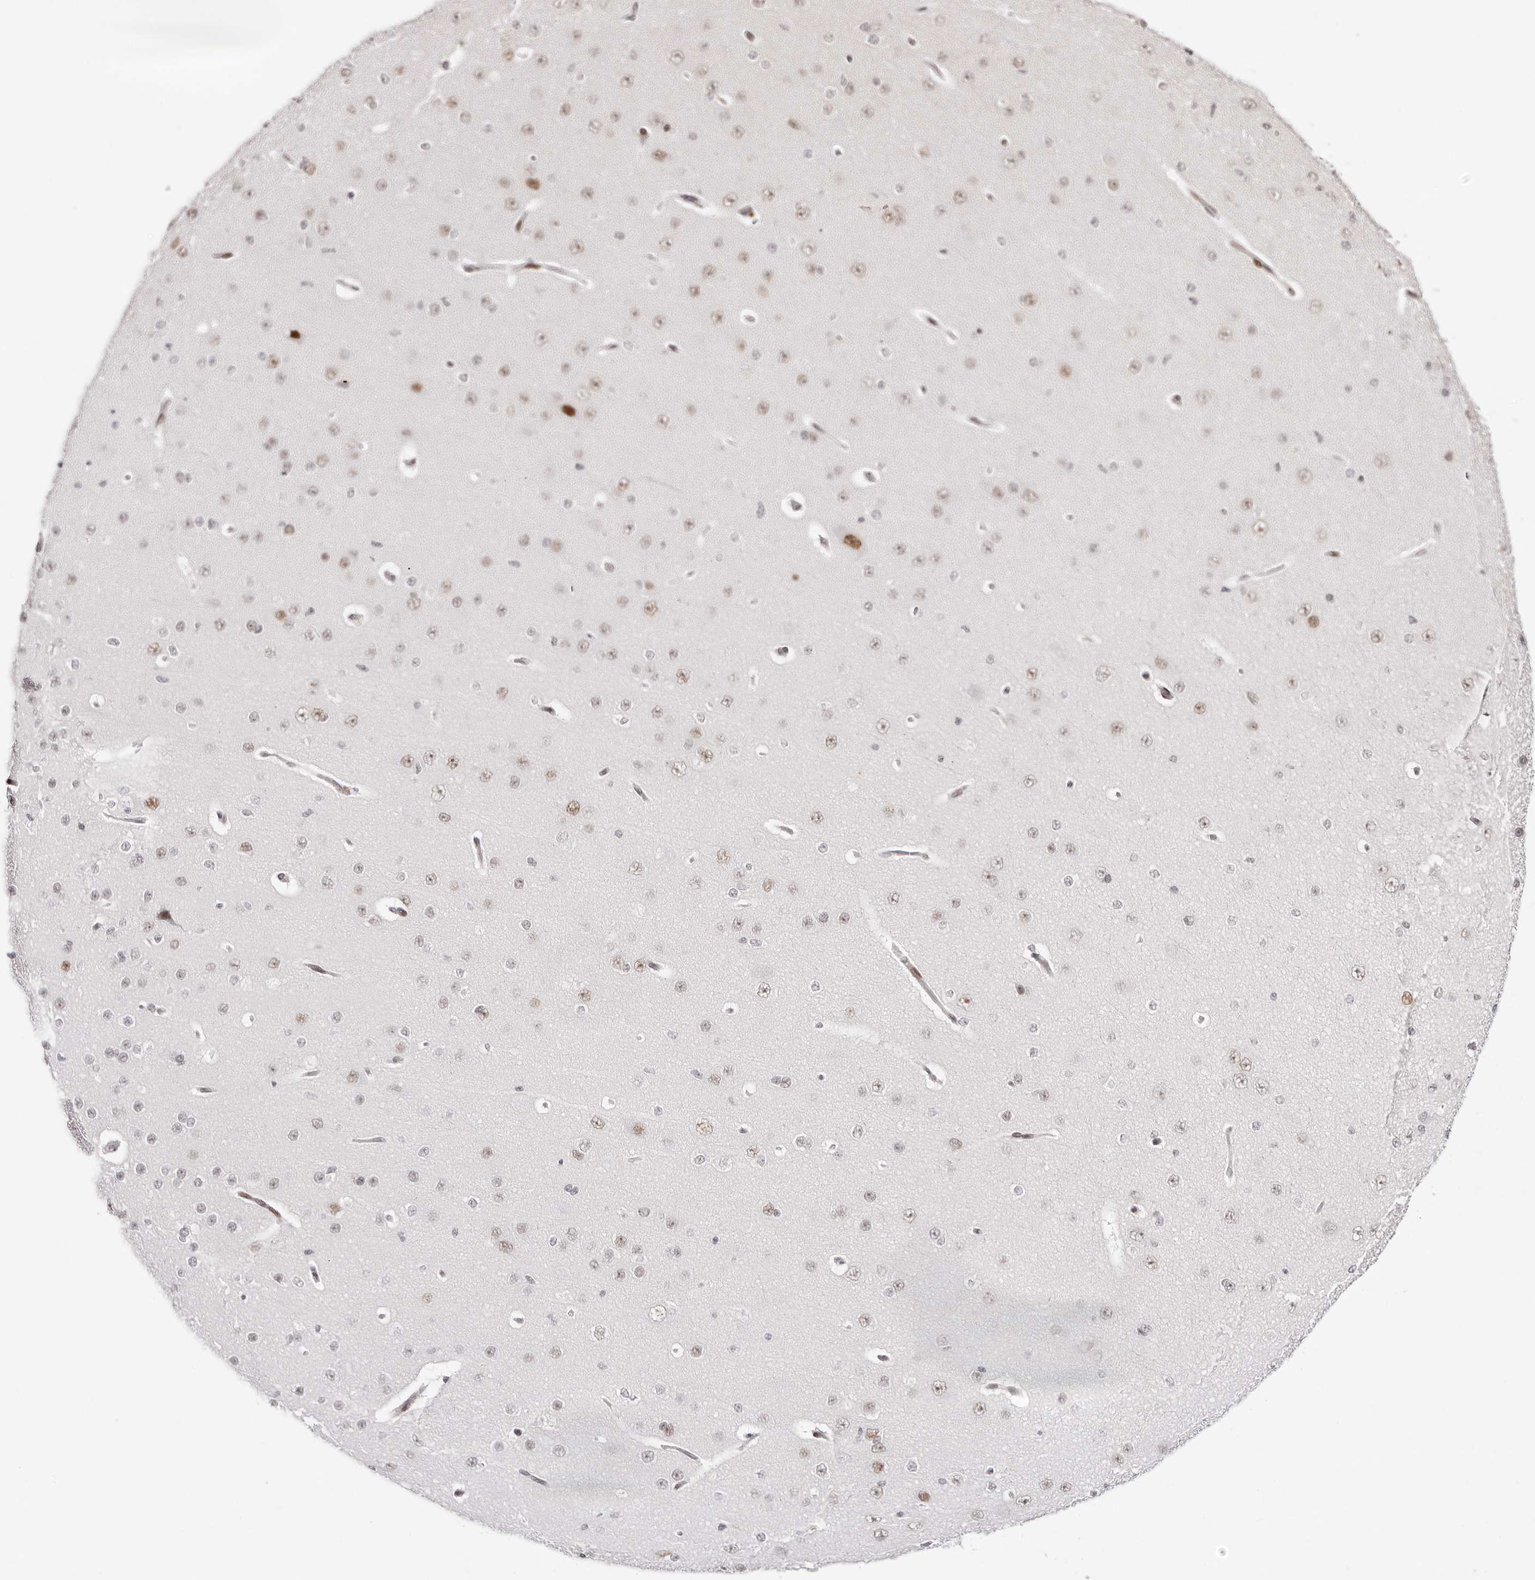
{"staining": {"intensity": "moderate", "quantity": "25%-75%", "location": "nuclear"}, "tissue": "cerebral cortex", "cell_type": "Endothelial cells", "image_type": "normal", "snomed": [{"axis": "morphology", "description": "Normal tissue, NOS"}, {"axis": "morphology", "description": "Developmental malformation"}, {"axis": "topography", "description": "Cerebral cortex"}], "caption": "A brown stain highlights moderate nuclear expression of a protein in endothelial cells of unremarkable human cerebral cortex. (Brightfield microscopy of DAB IHC at high magnification).", "gene": "NTPCR", "patient": {"sex": "female", "age": 30}}